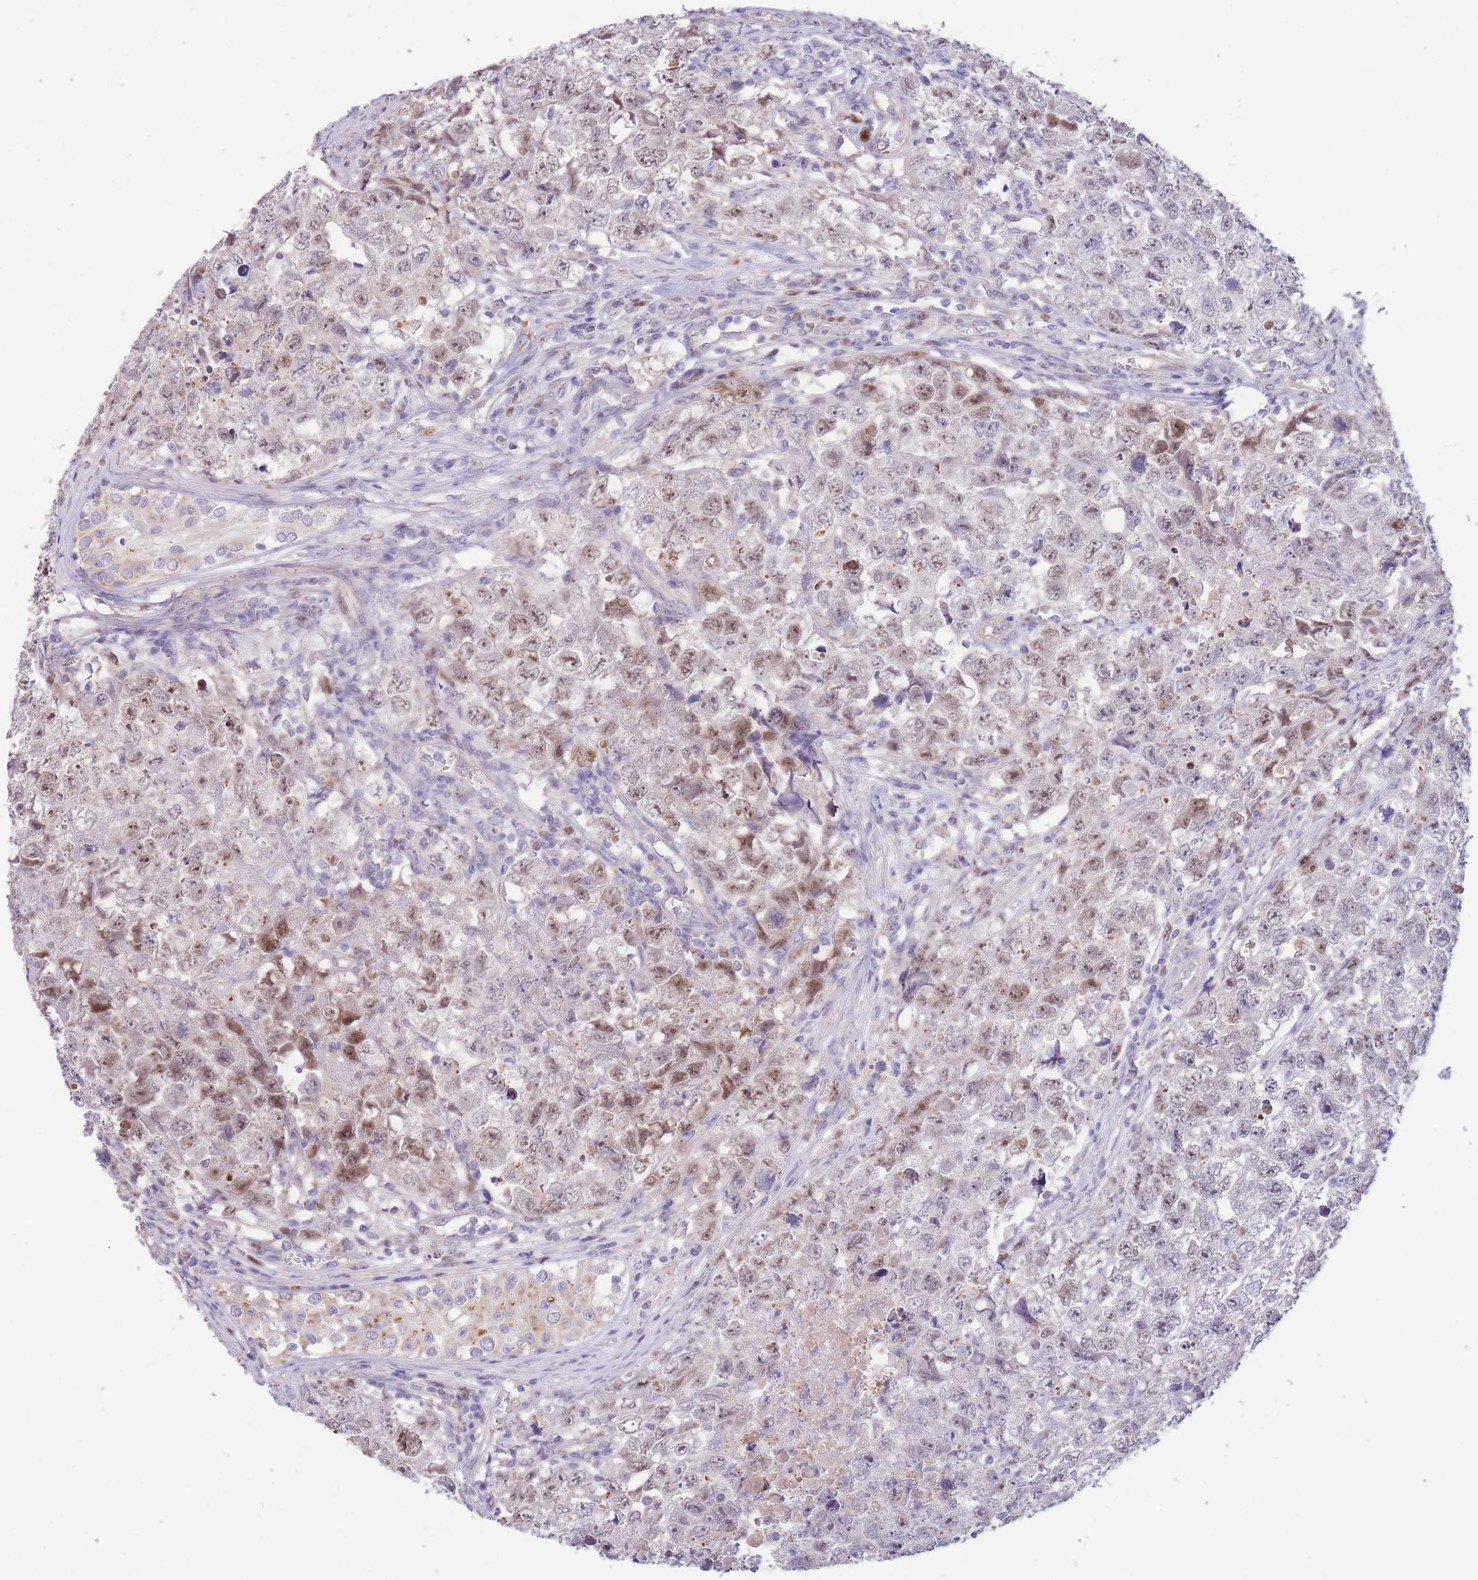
{"staining": {"intensity": "moderate", "quantity": "25%-75%", "location": "nuclear"}, "tissue": "testis cancer", "cell_type": "Tumor cells", "image_type": "cancer", "snomed": [{"axis": "morphology", "description": "Carcinoma, Embryonal, NOS"}, {"axis": "topography", "description": "Testis"}], "caption": "An immunohistochemistry image of neoplastic tissue is shown. Protein staining in brown labels moderate nuclear positivity in testis cancer within tumor cells. (Stains: DAB in brown, nuclei in blue, Microscopy: brightfield microscopy at high magnification).", "gene": "RGS14", "patient": {"sex": "male", "age": 22}}